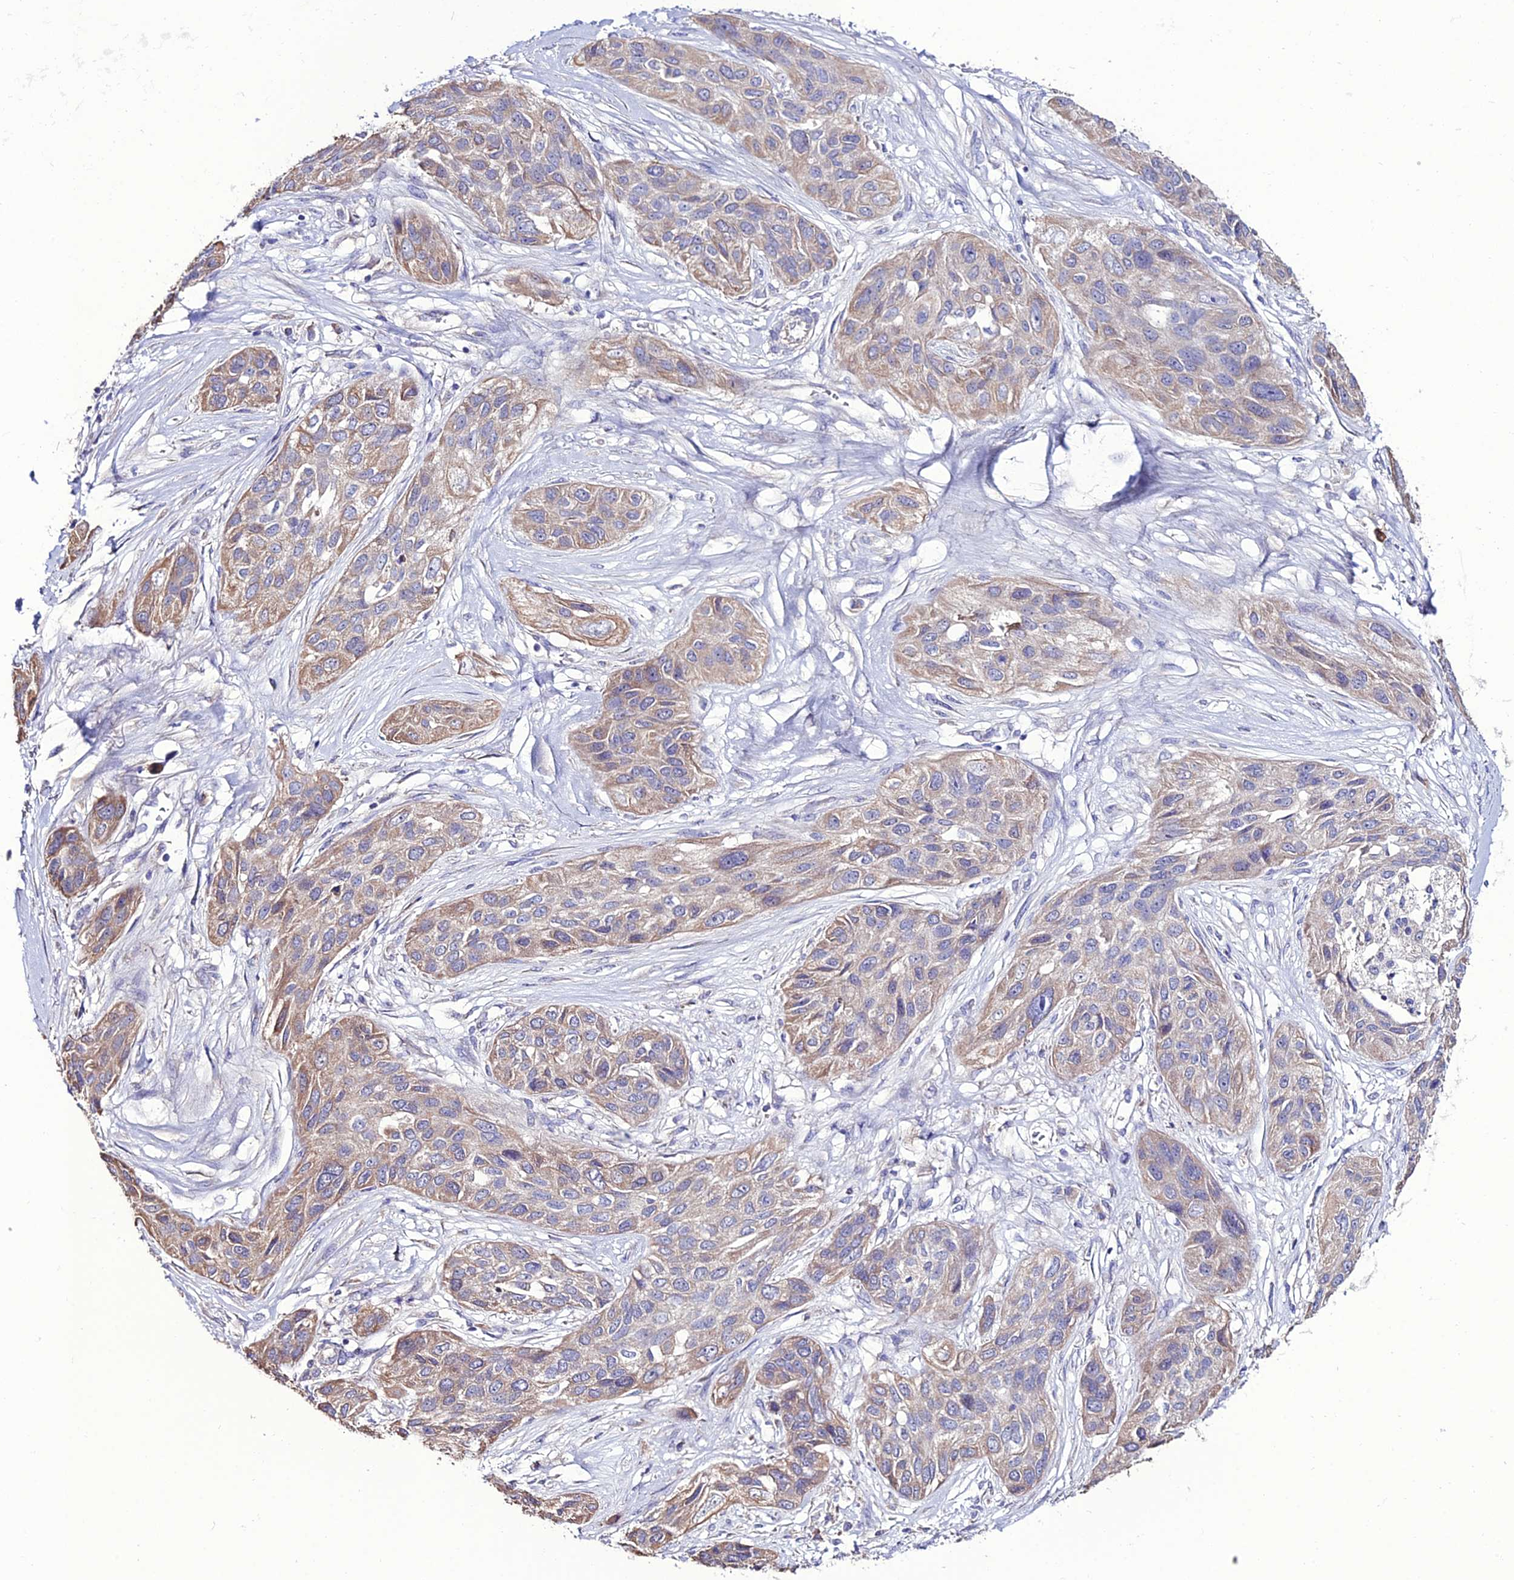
{"staining": {"intensity": "weak", "quantity": "25%-75%", "location": "cytoplasmic/membranous"}, "tissue": "lung cancer", "cell_type": "Tumor cells", "image_type": "cancer", "snomed": [{"axis": "morphology", "description": "Squamous cell carcinoma, NOS"}, {"axis": "topography", "description": "Lung"}], "caption": "A histopathology image of human squamous cell carcinoma (lung) stained for a protein reveals weak cytoplasmic/membranous brown staining in tumor cells.", "gene": "HOGA1", "patient": {"sex": "female", "age": 70}}